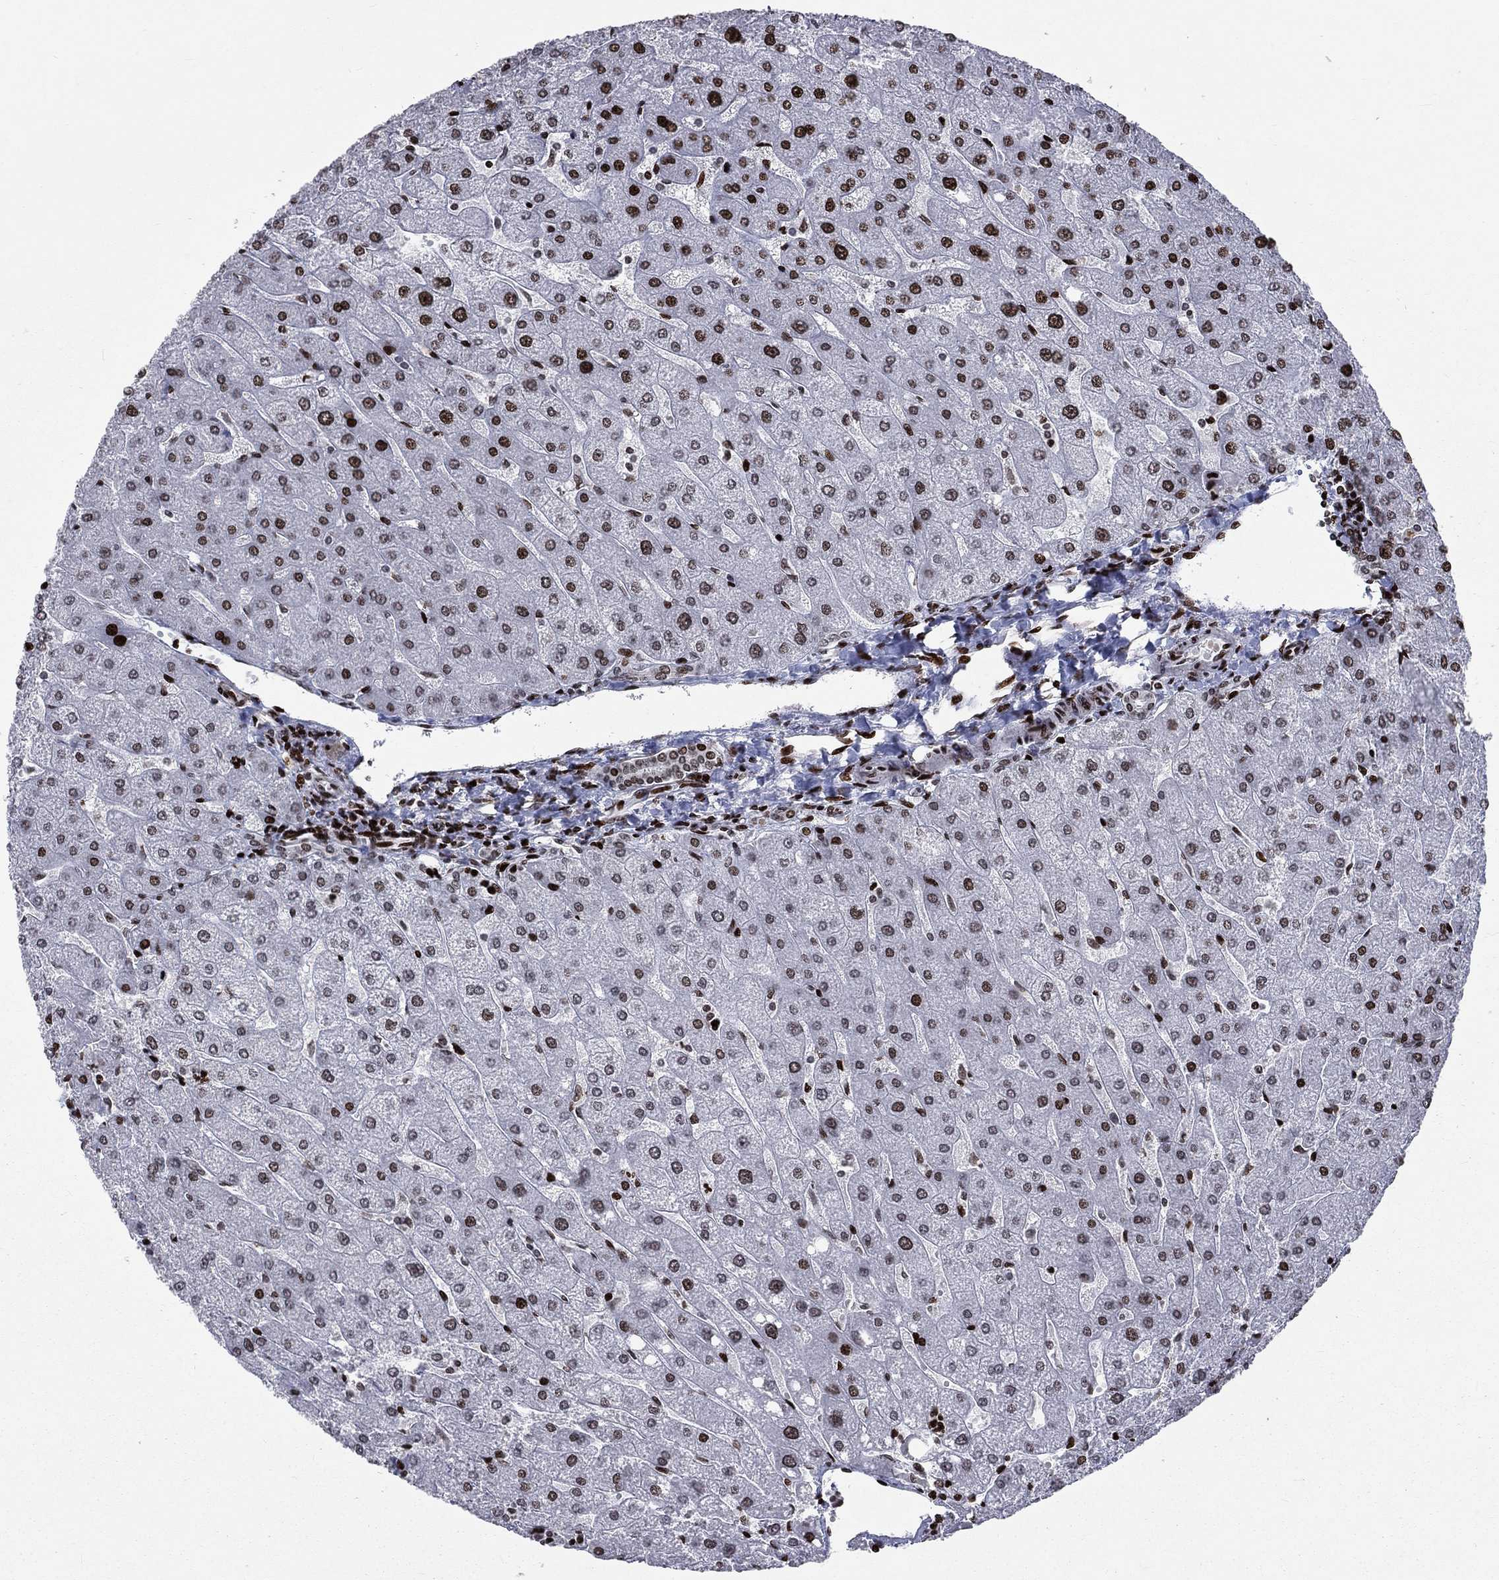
{"staining": {"intensity": "moderate", "quantity": "<25%", "location": "nuclear"}, "tissue": "liver", "cell_type": "Cholangiocytes", "image_type": "normal", "snomed": [{"axis": "morphology", "description": "Normal tissue, NOS"}, {"axis": "topography", "description": "Liver"}], "caption": "DAB (3,3'-diaminobenzidine) immunohistochemical staining of unremarkable liver demonstrates moderate nuclear protein positivity in about <25% of cholangiocytes.", "gene": "SRSF3", "patient": {"sex": "male", "age": 67}}